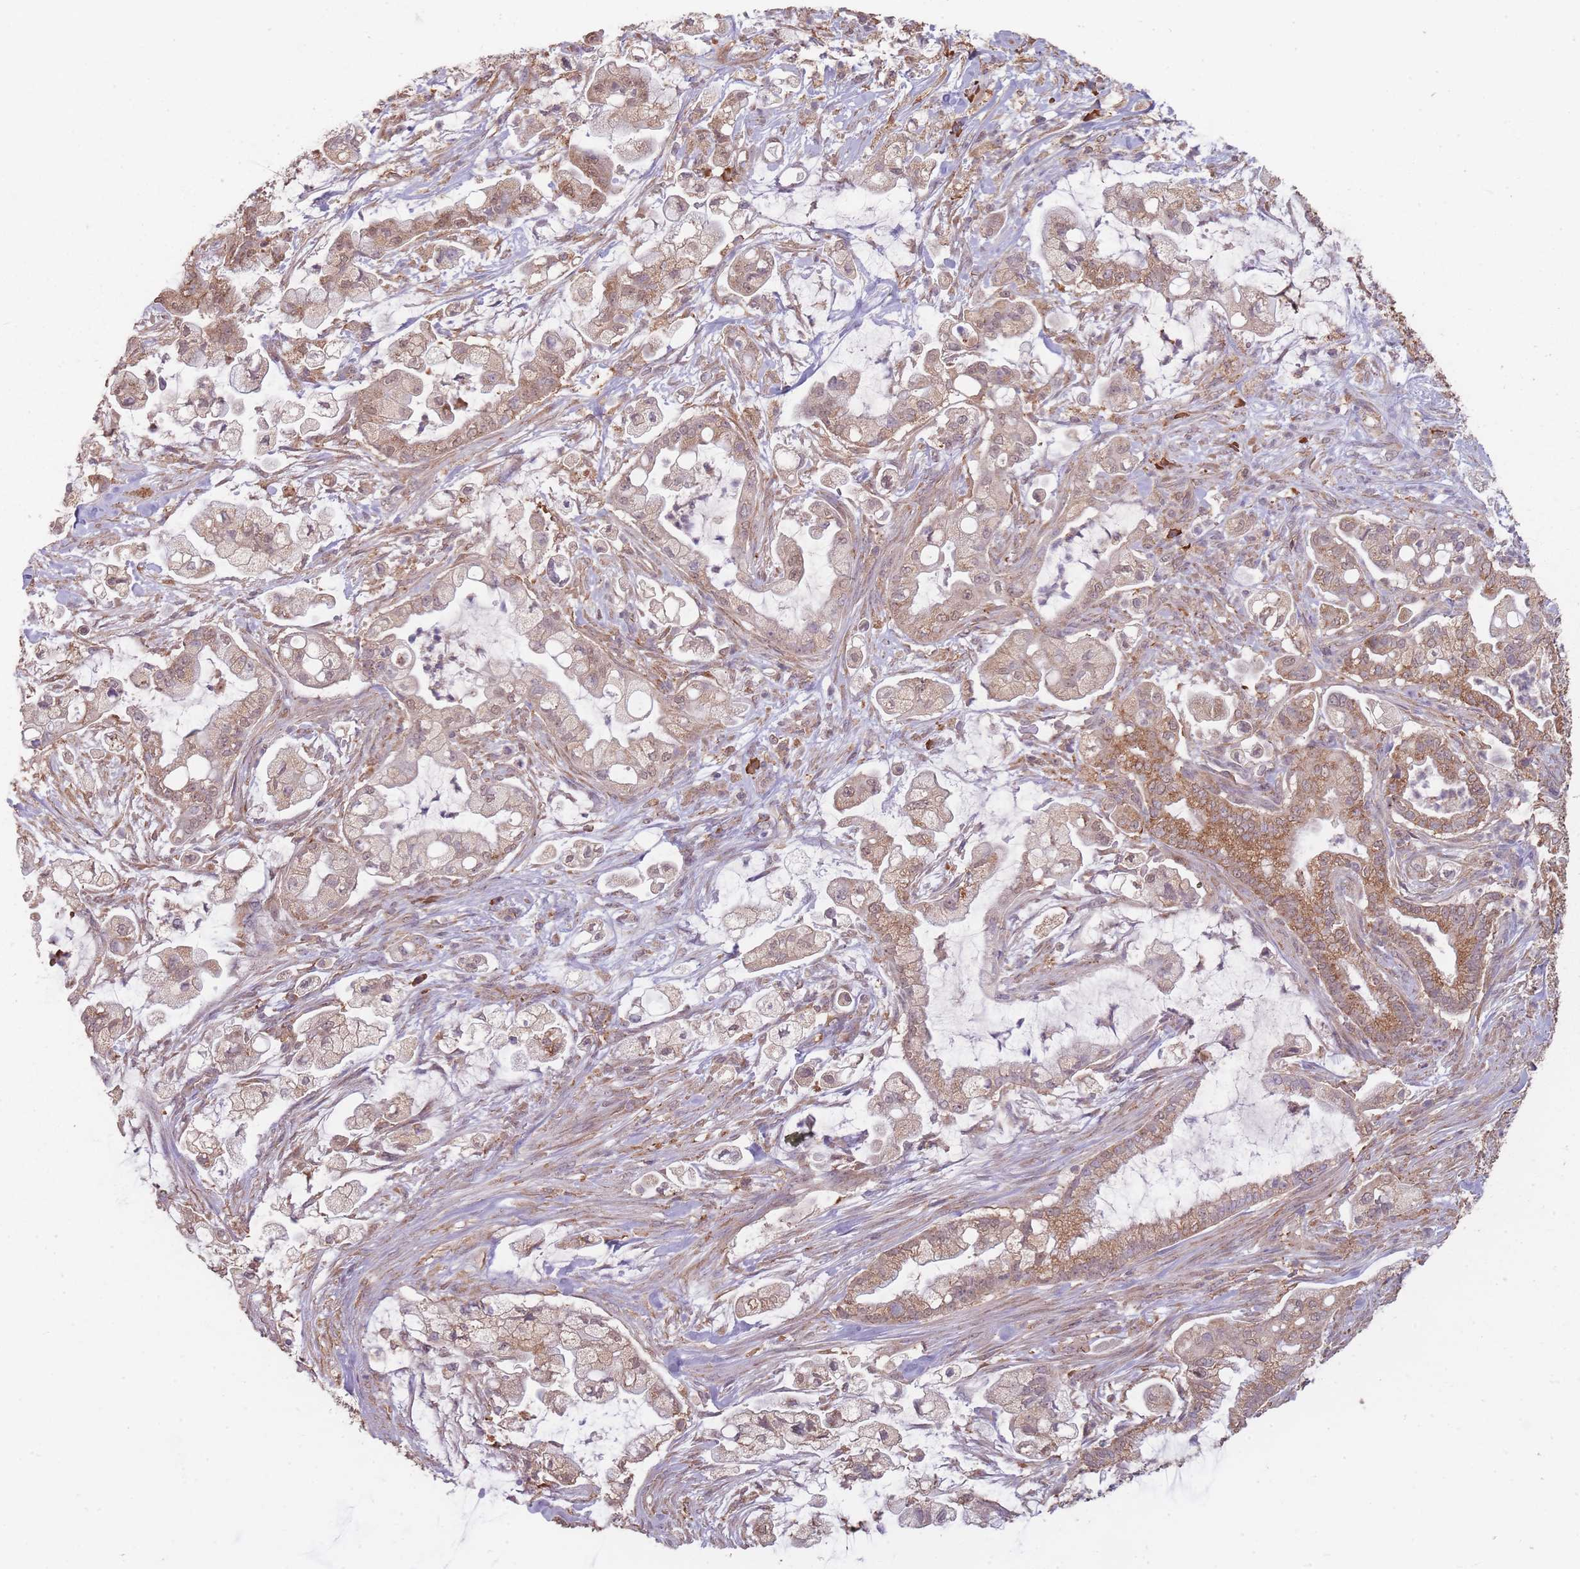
{"staining": {"intensity": "moderate", "quantity": ">75%", "location": "cytoplasmic/membranous"}, "tissue": "pancreatic cancer", "cell_type": "Tumor cells", "image_type": "cancer", "snomed": [{"axis": "morphology", "description": "Adenocarcinoma, NOS"}, {"axis": "topography", "description": "Pancreas"}], "caption": "Immunohistochemistry of human pancreatic cancer (adenocarcinoma) reveals medium levels of moderate cytoplasmic/membranous staining in about >75% of tumor cells. (DAB (3,3'-diaminobenzidine) = brown stain, brightfield microscopy at high magnification).", "gene": "SANBR", "patient": {"sex": "female", "age": 69}}